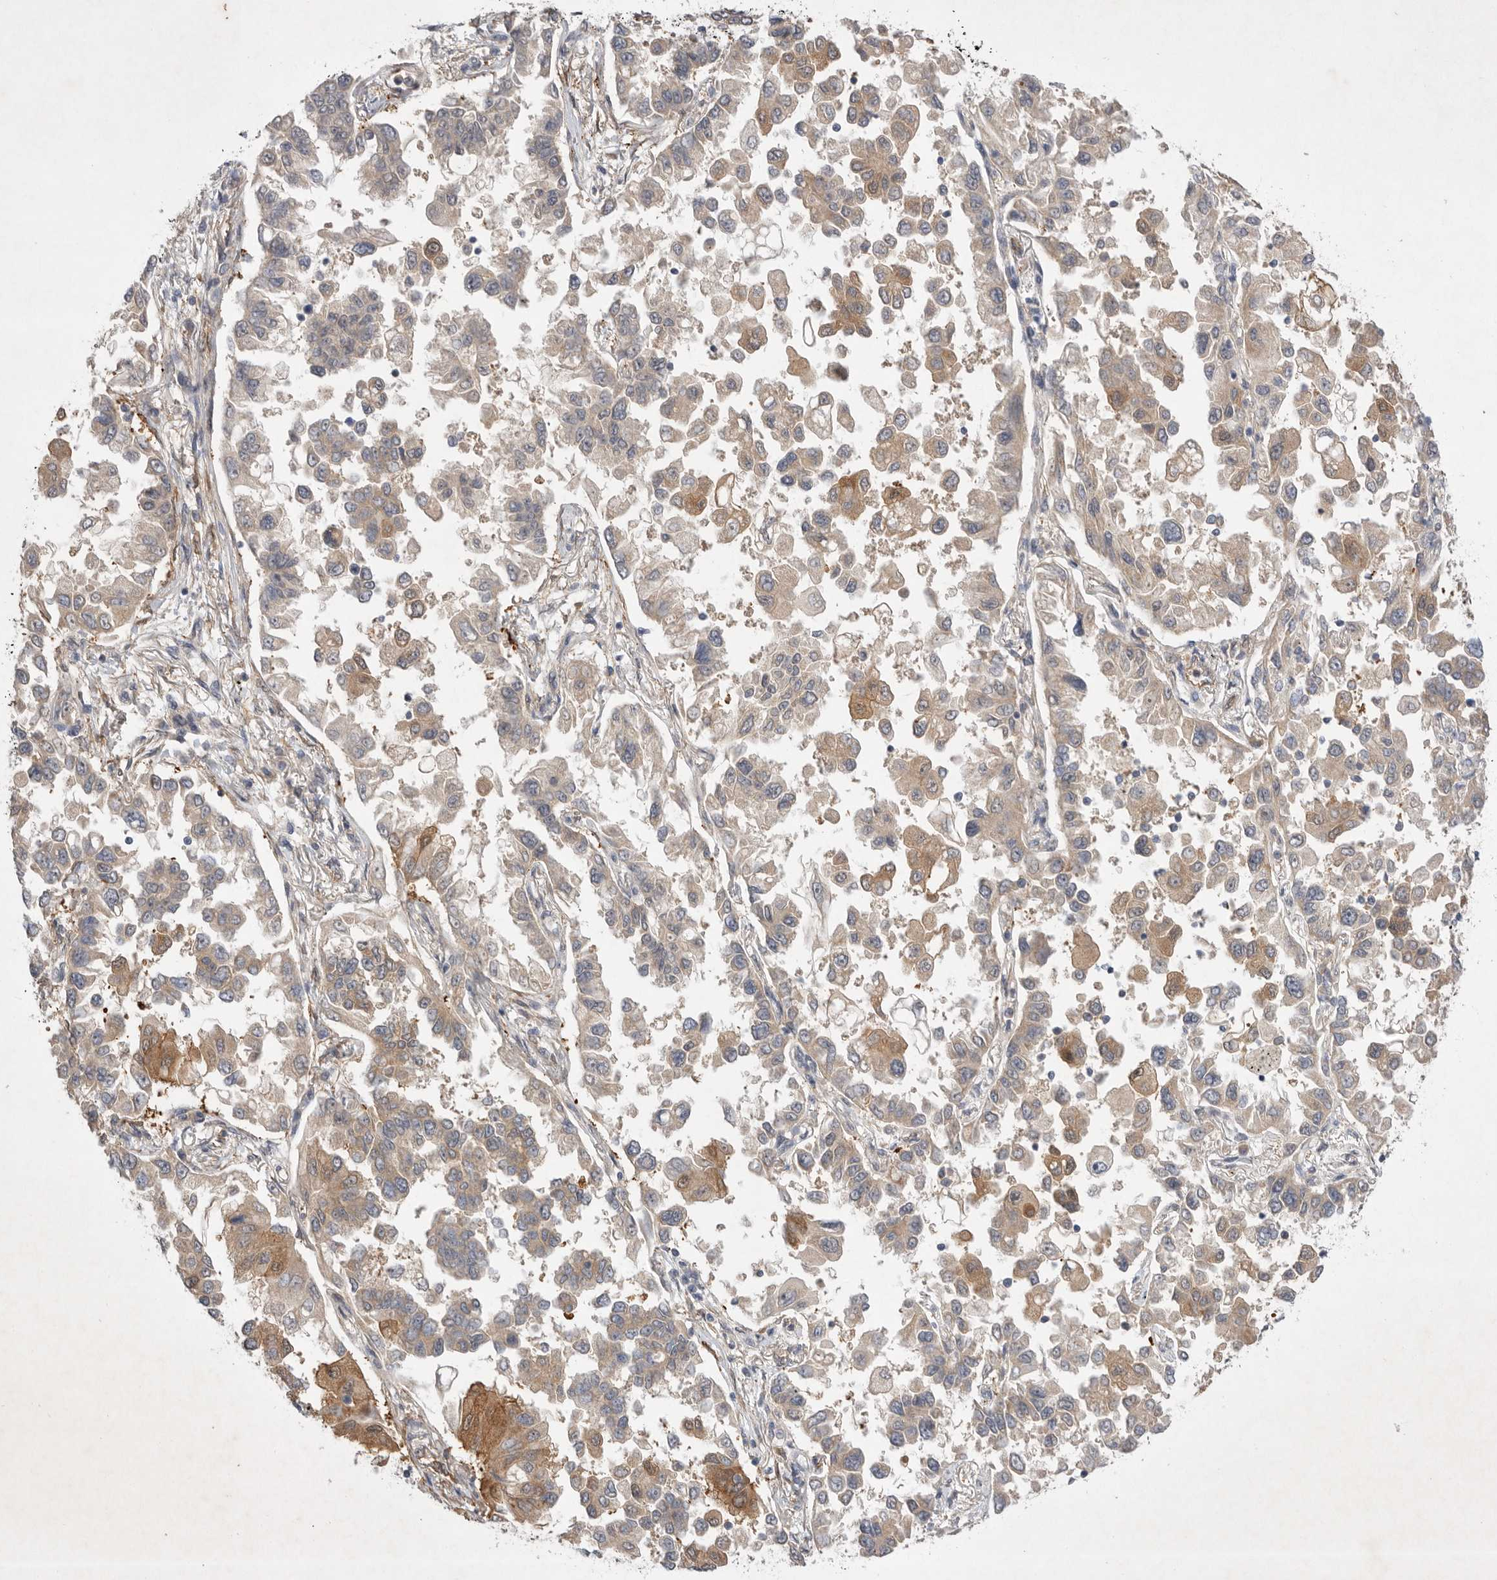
{"staining": {"intensity": "moderate", "quantity": ">75%", "location": "cytoplasmic/membranous"}, "tissue": "lung cancer", "cell_type": "Tumor cells", "image_type": "cancer", "snomed": [{"axis": "morphology", "description": "Adenocarcinoma, NOS"}, {"axis": "topography", "description": "Lung"}], "caption": "A medium amount of moderate cytoplasmic/membranous expression is identified in approximately >75% of tumor cells in adenocarcinoma (lung) tissue. (Brightfield microscopy of DAB IHC at high magnification).", "gene": "PTPDC1", "patient": {"sex": "female", "age": 67}}